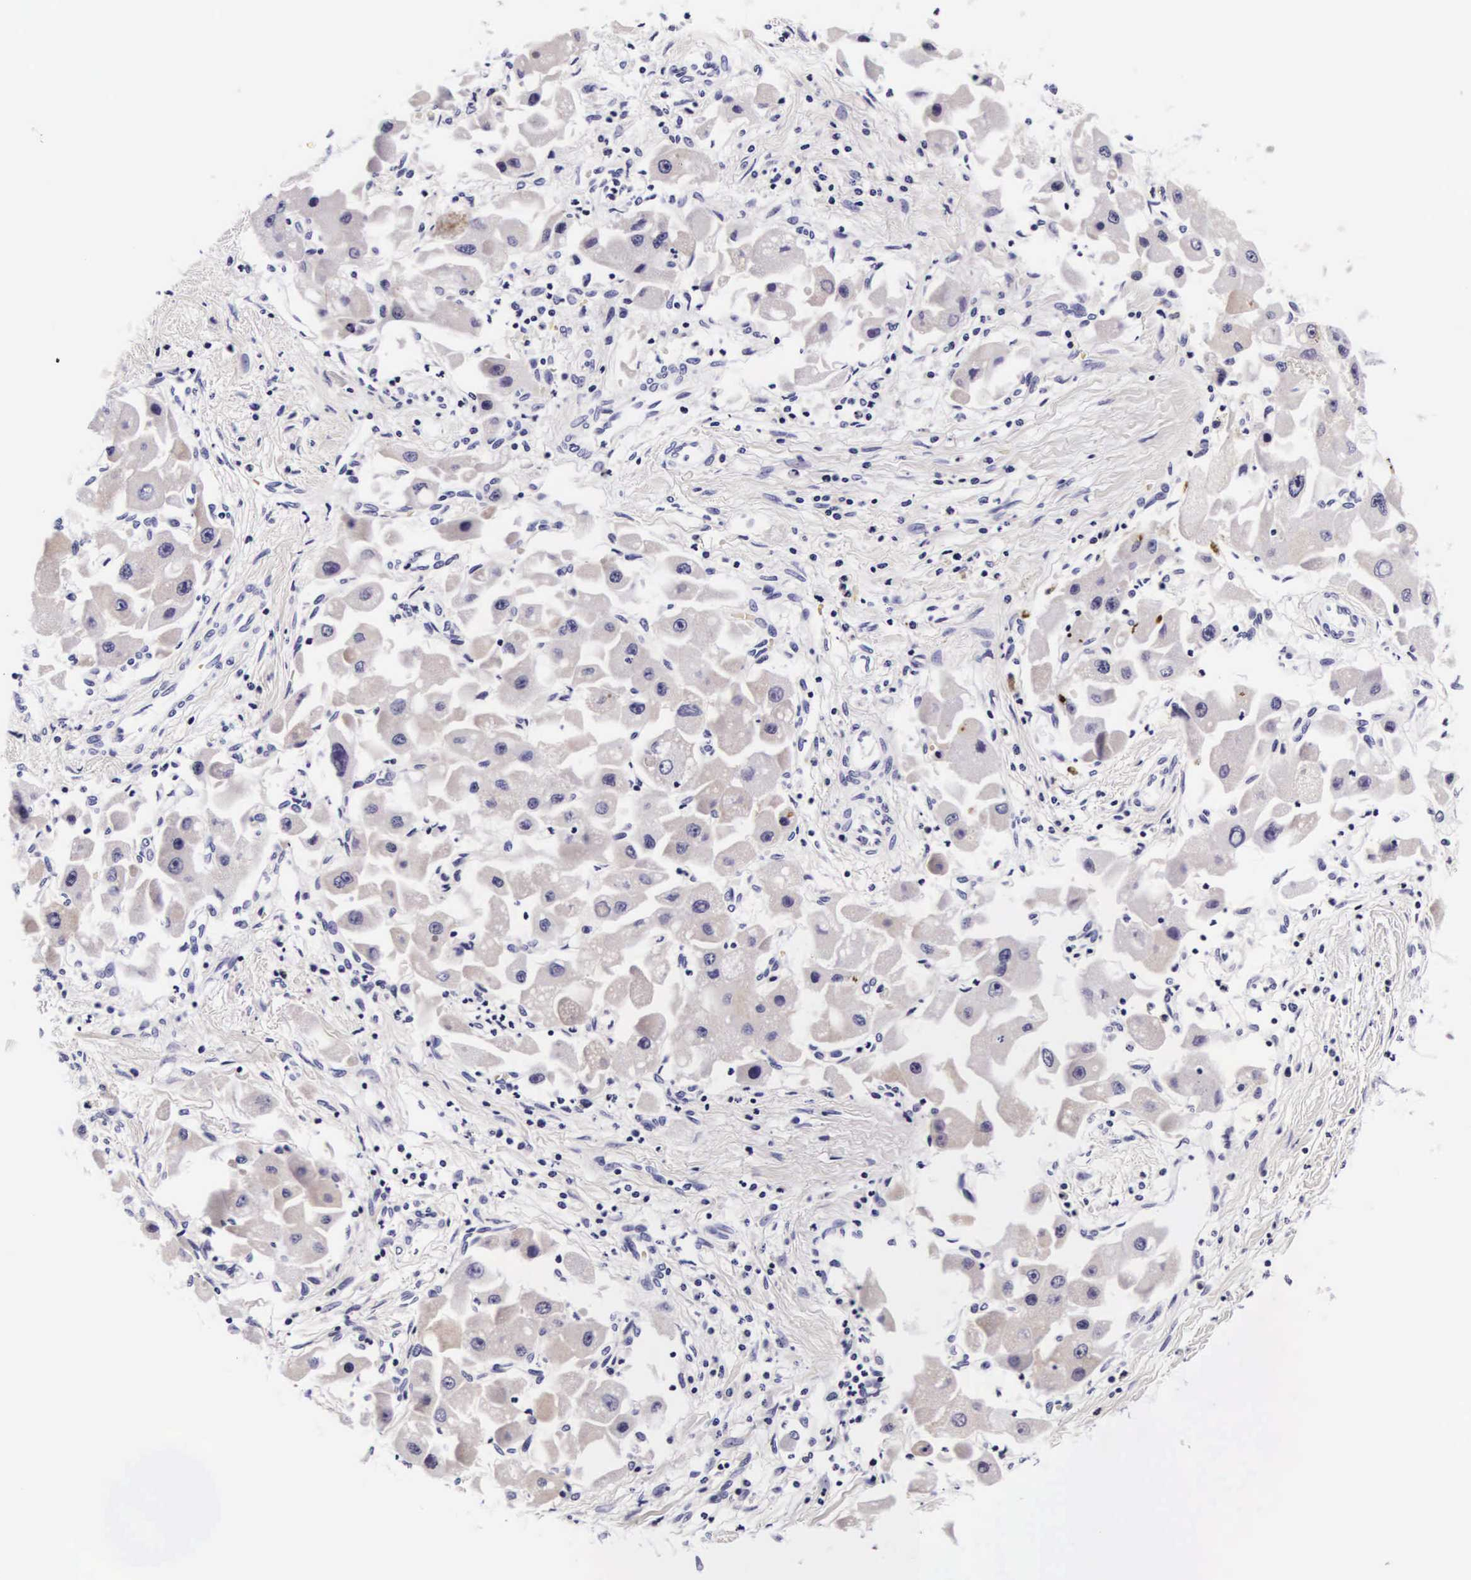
{"staining": {"intensity": "negative", "quantity": "none", "location": "none"}, "tissue": "liver cancer", "cell_type": "Tumor cells", "image_type": "cancer", "snomed": [{"axis": "morphology", "description": "Carcinoma, Hepatocellular, NOS"}, {"axis": "topography", "description": "Liver"}], "caption": "IHC of hepatocellular carcinoma (liver) displays no expression in tumor cells. The staining is performed using DAB brown chromogen with nuclei counter-stained in using hematoxylin.", "gene": "PHETA2", "patient": {"sex": "male", "age": 24}}